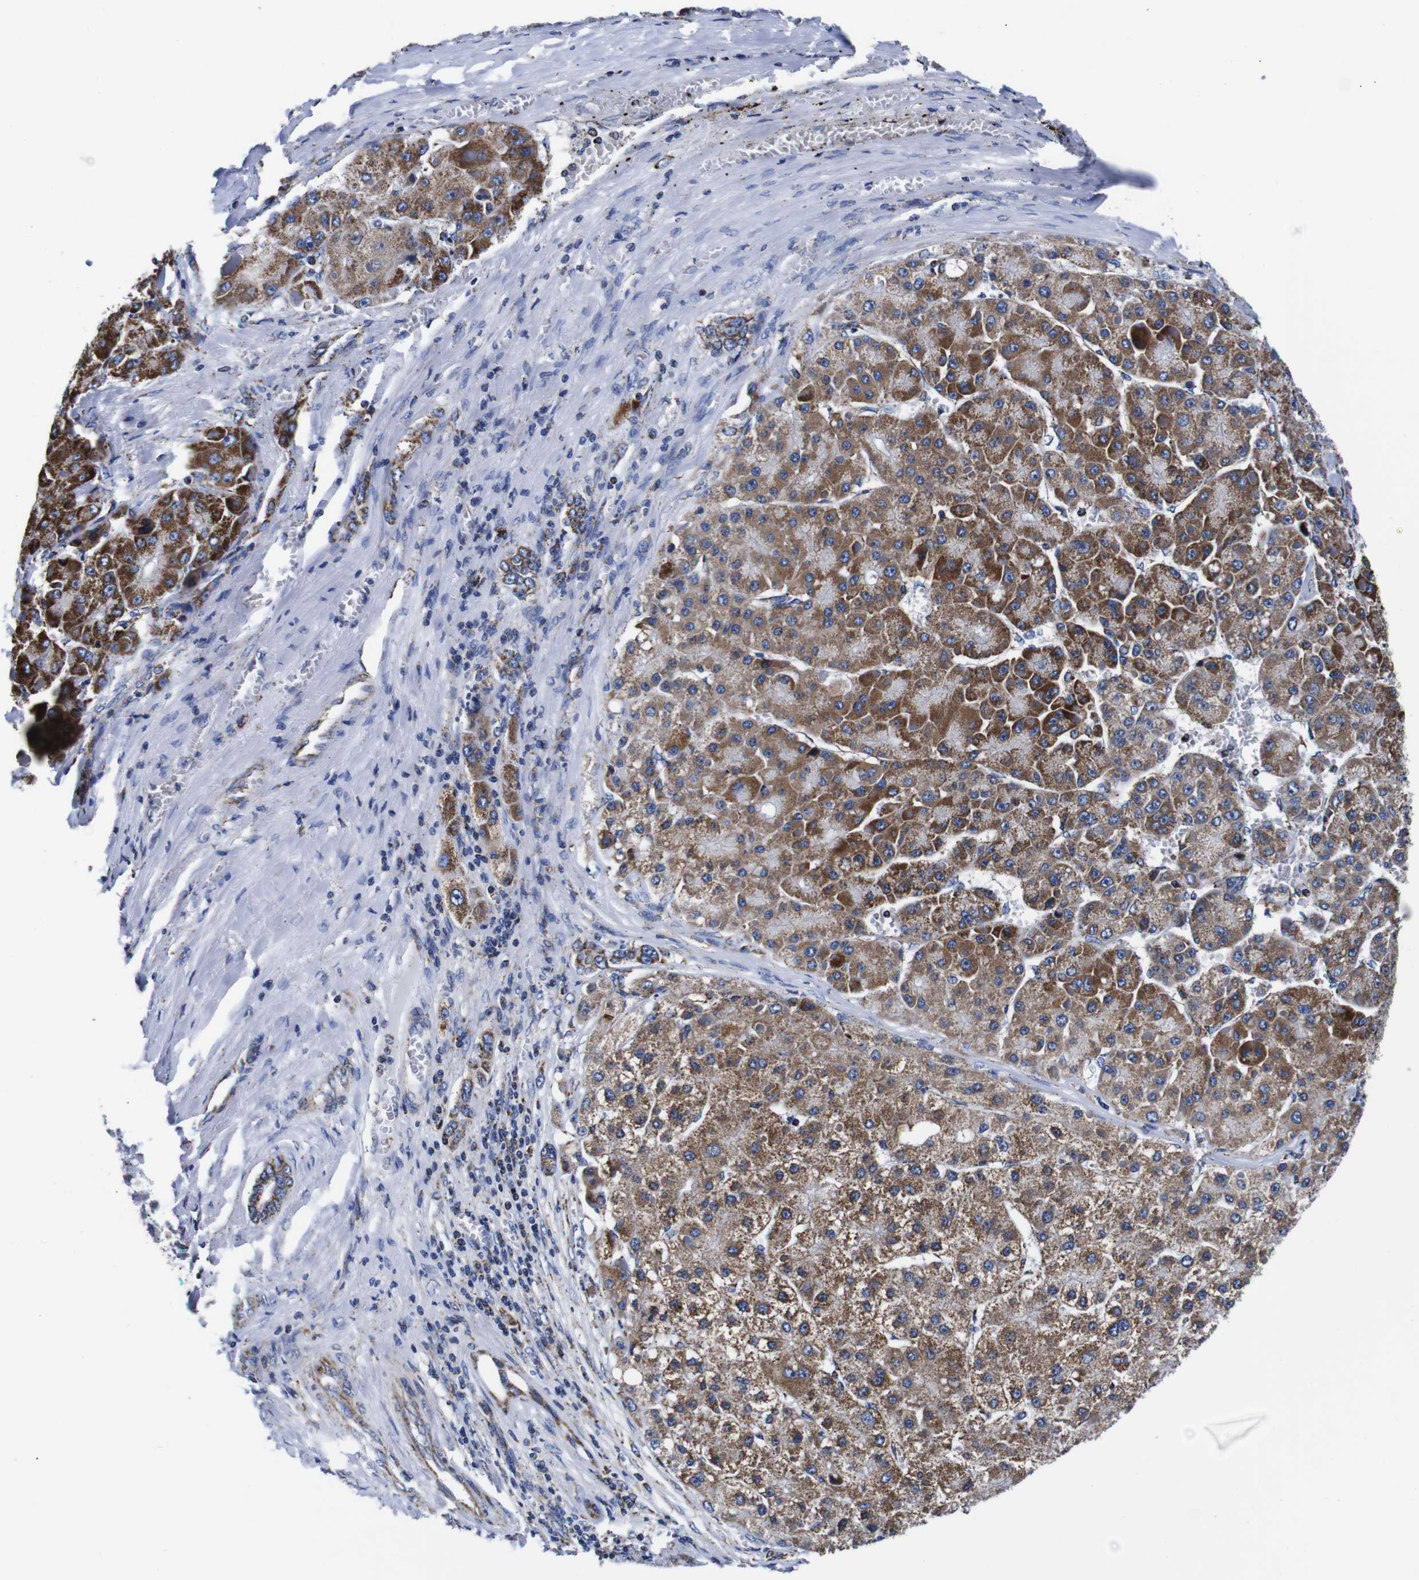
{"staining": {"intensity": "moderate", "quantity": ">75%", "location": "cytoplasmic/membranous"}, "tissue": "liver cancer", "cell_type": "Tumor cells", "image_type": "cancer", "snomed": [{"axis": "morphology", "description": "Carcinoma, Hepatocellular, NOS"}, {"axis": "topography", "description": "Liver"}], "caption": "Liver cancer (hepatocellular carcinoma) stained with a brown dye demonstrates moderate cytoplasmic/membranous positive expression in approximately >75% of tumor cells.", "gene": "FKBP9", "patient": {"sex": "female", "age": 73}}